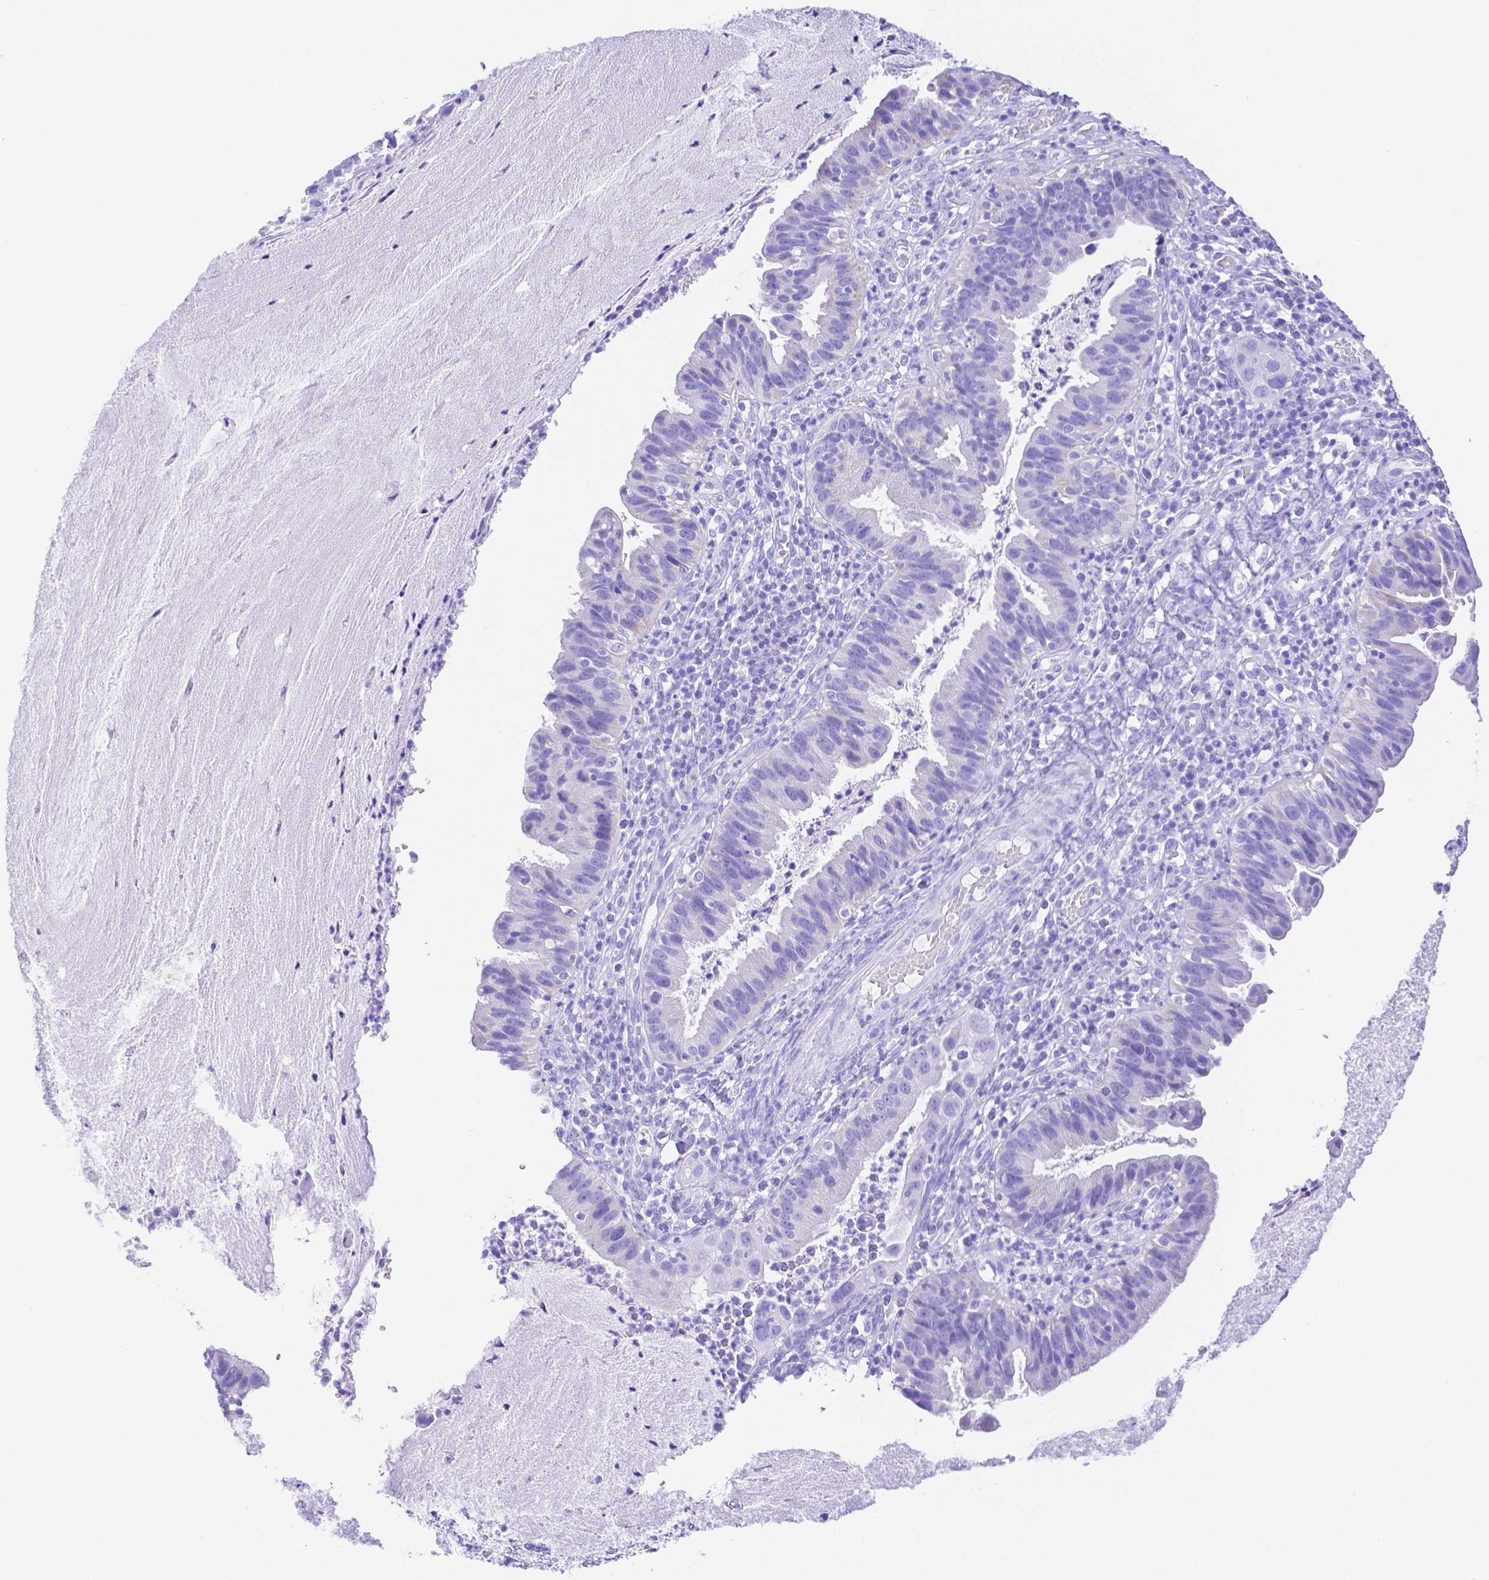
{"staining": {"intensity": "negative", "quantity": "none", "location": "none"}, "tissue": "cervical cancer", "cell_type": "Tumor cells", "image_type": "cancer", "snomed": [{"axis": "morphology", "description": "Adenocarcinoma, NOS"}, {"axis": "topography", "description": "Cervix"}], "caption": "Protein analysis of adenocarcinoma (cervical) exhibits no significant positivity in tumor cells. (Brightfield microscopy of DAB immunohistochemistry (IHC) at high magnification).", "gene": "SMR3A", "patient": {"sex": "female", "age": 34}}